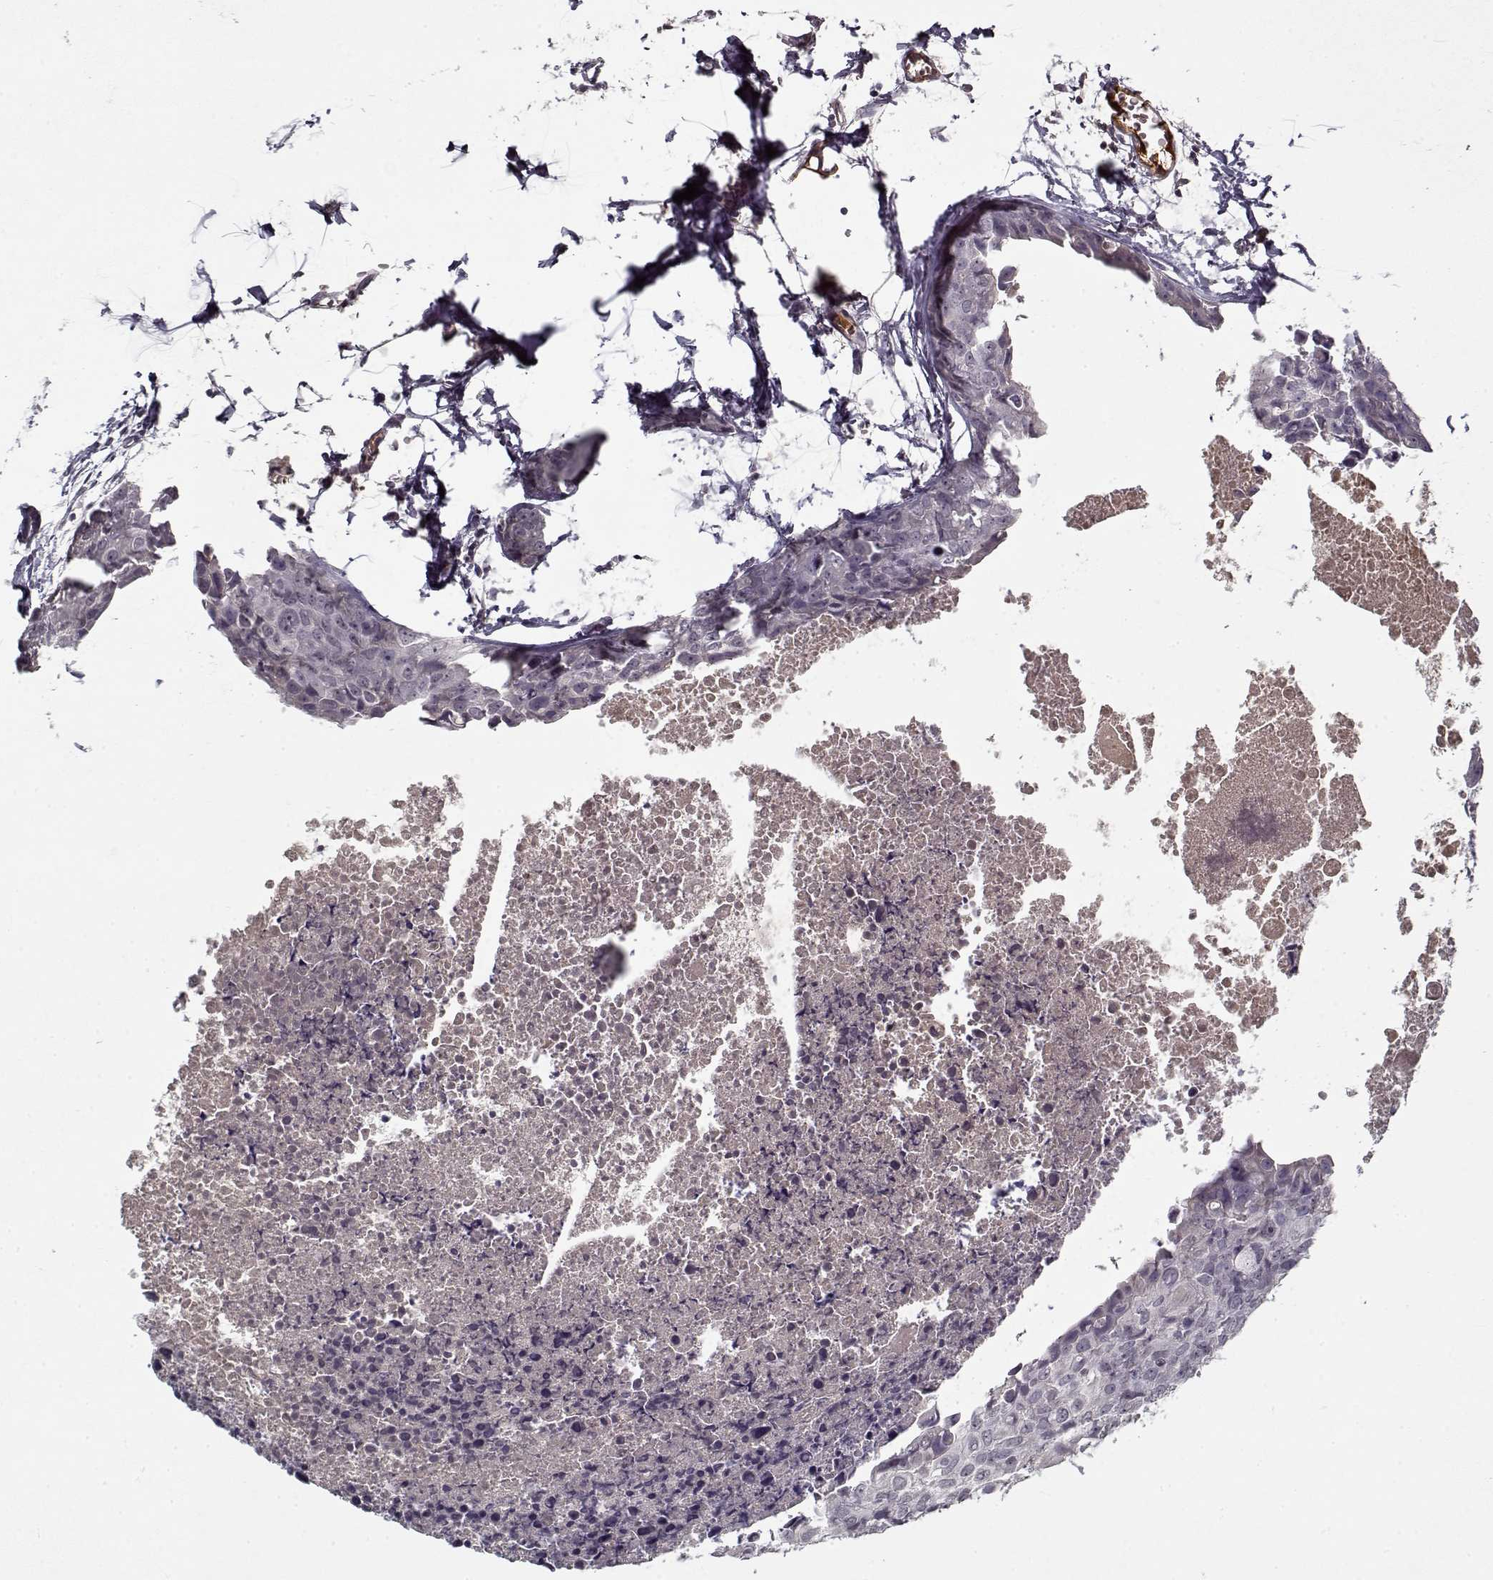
{"staining": {"intensity": "negative", "quantity": "none", "location": "none"}, "tissue": "breast cancer", "cell_type": "Tumor cells", "image_type": "cancer", "snomed": [{"axis": "morphology", "description": "Duct carcinoma"}, {"axis": "topography", "description": "Breast"}], "caption": "Micrograph shows no protein staining in tumor cells of intraductal carcinoma (breast) tissue.", "gene": "AFM", "patient": {"sex": "female", "age": 38}}